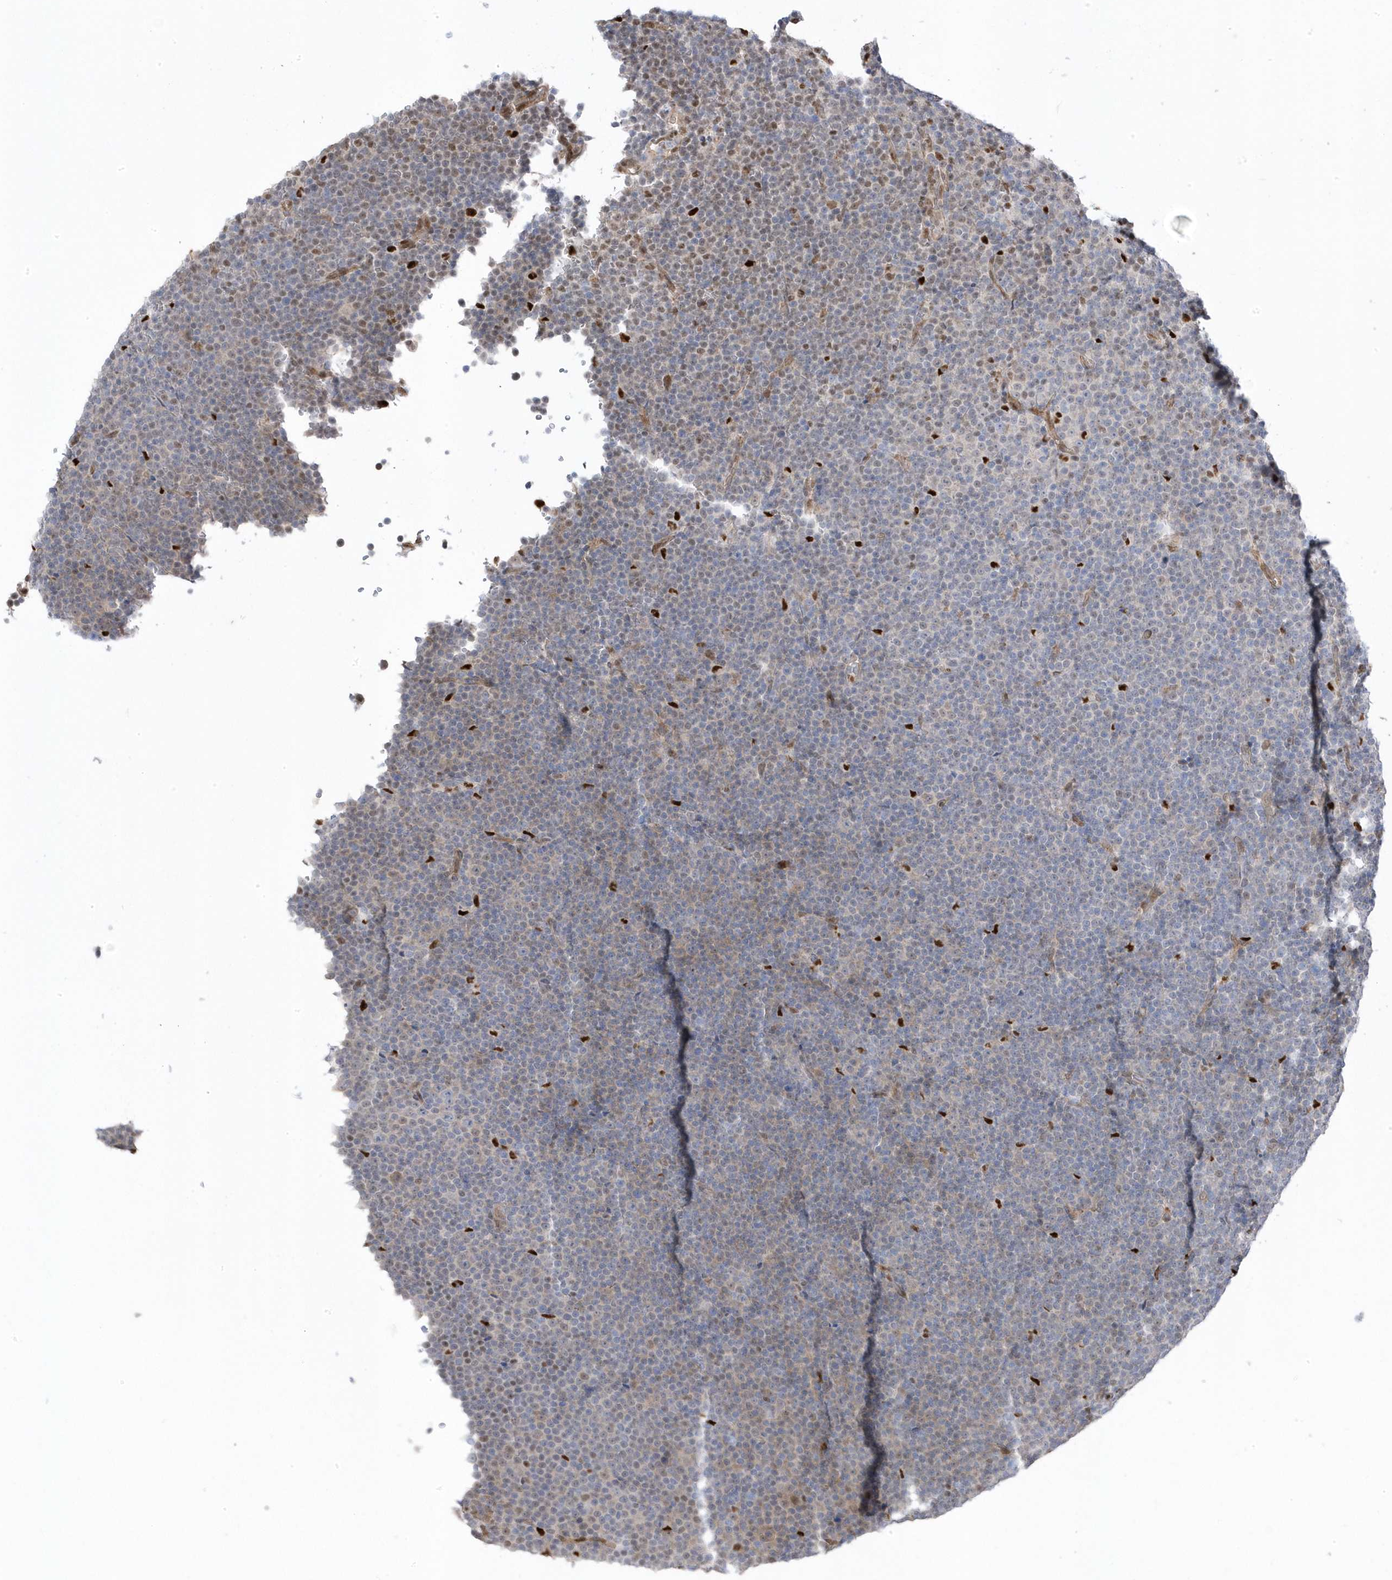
{"staining": {"intensity": "negative", "quantity": "none", "location": "none"}, "tissue": "lymphoma", "cell_type": "Tumor cells", "image_type": "cancer", "snomed": [{"axis": "morphology", "description": "Malignant lymphoma, non-Hodgkin's type, Low grade"}, {"axis": "topography", "description": "Lymph node"}], "caption": "The IHC image has no significant staining in tumor cells of malignant lymphoma, non-Hodgkin's type (low-grade) tissue.", "gene": "GTPBP6", "patient": {"sex": "female", "age": 67}}